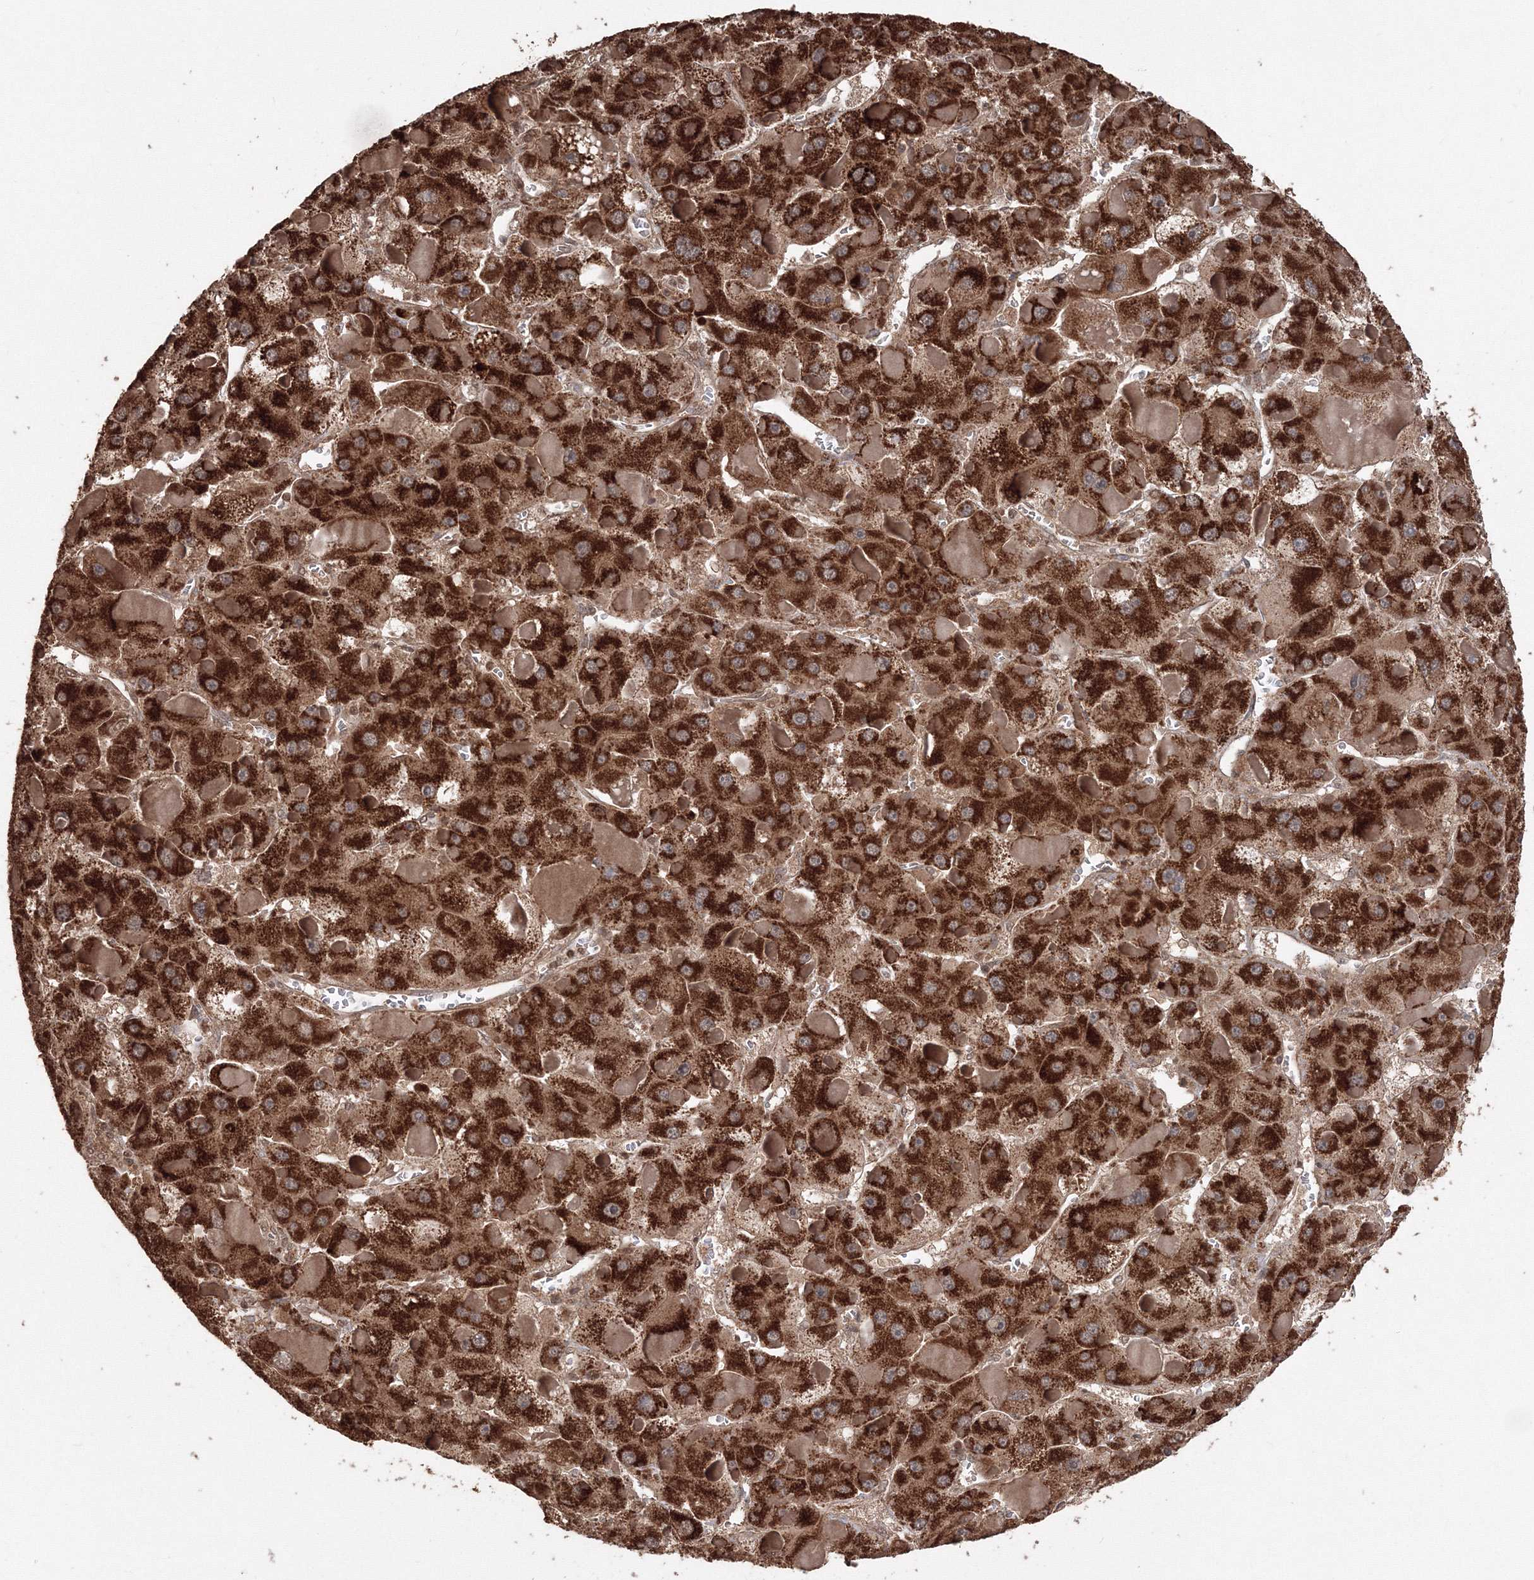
{"staining": {"intensity": "strong", "quantity": ">75%", "location": "cytoplasmic/membranous"}, "tissue": "liver cancer", "cell_type": "Tumor cells", "image_type": "cancer", "snomed": [{"axis": "morphology", "description": "Carcinoma, Hepatocellular, NOS"}, {"axis": "topography", "description": "Liver"}], "caption": "A micrograph of liver cancer stained for a protein reveals strong cytoplasmic/membranous brown staining in tumor cells.", "gene": "CCDC122", "patient": {"sex": "female", "age": 73}}